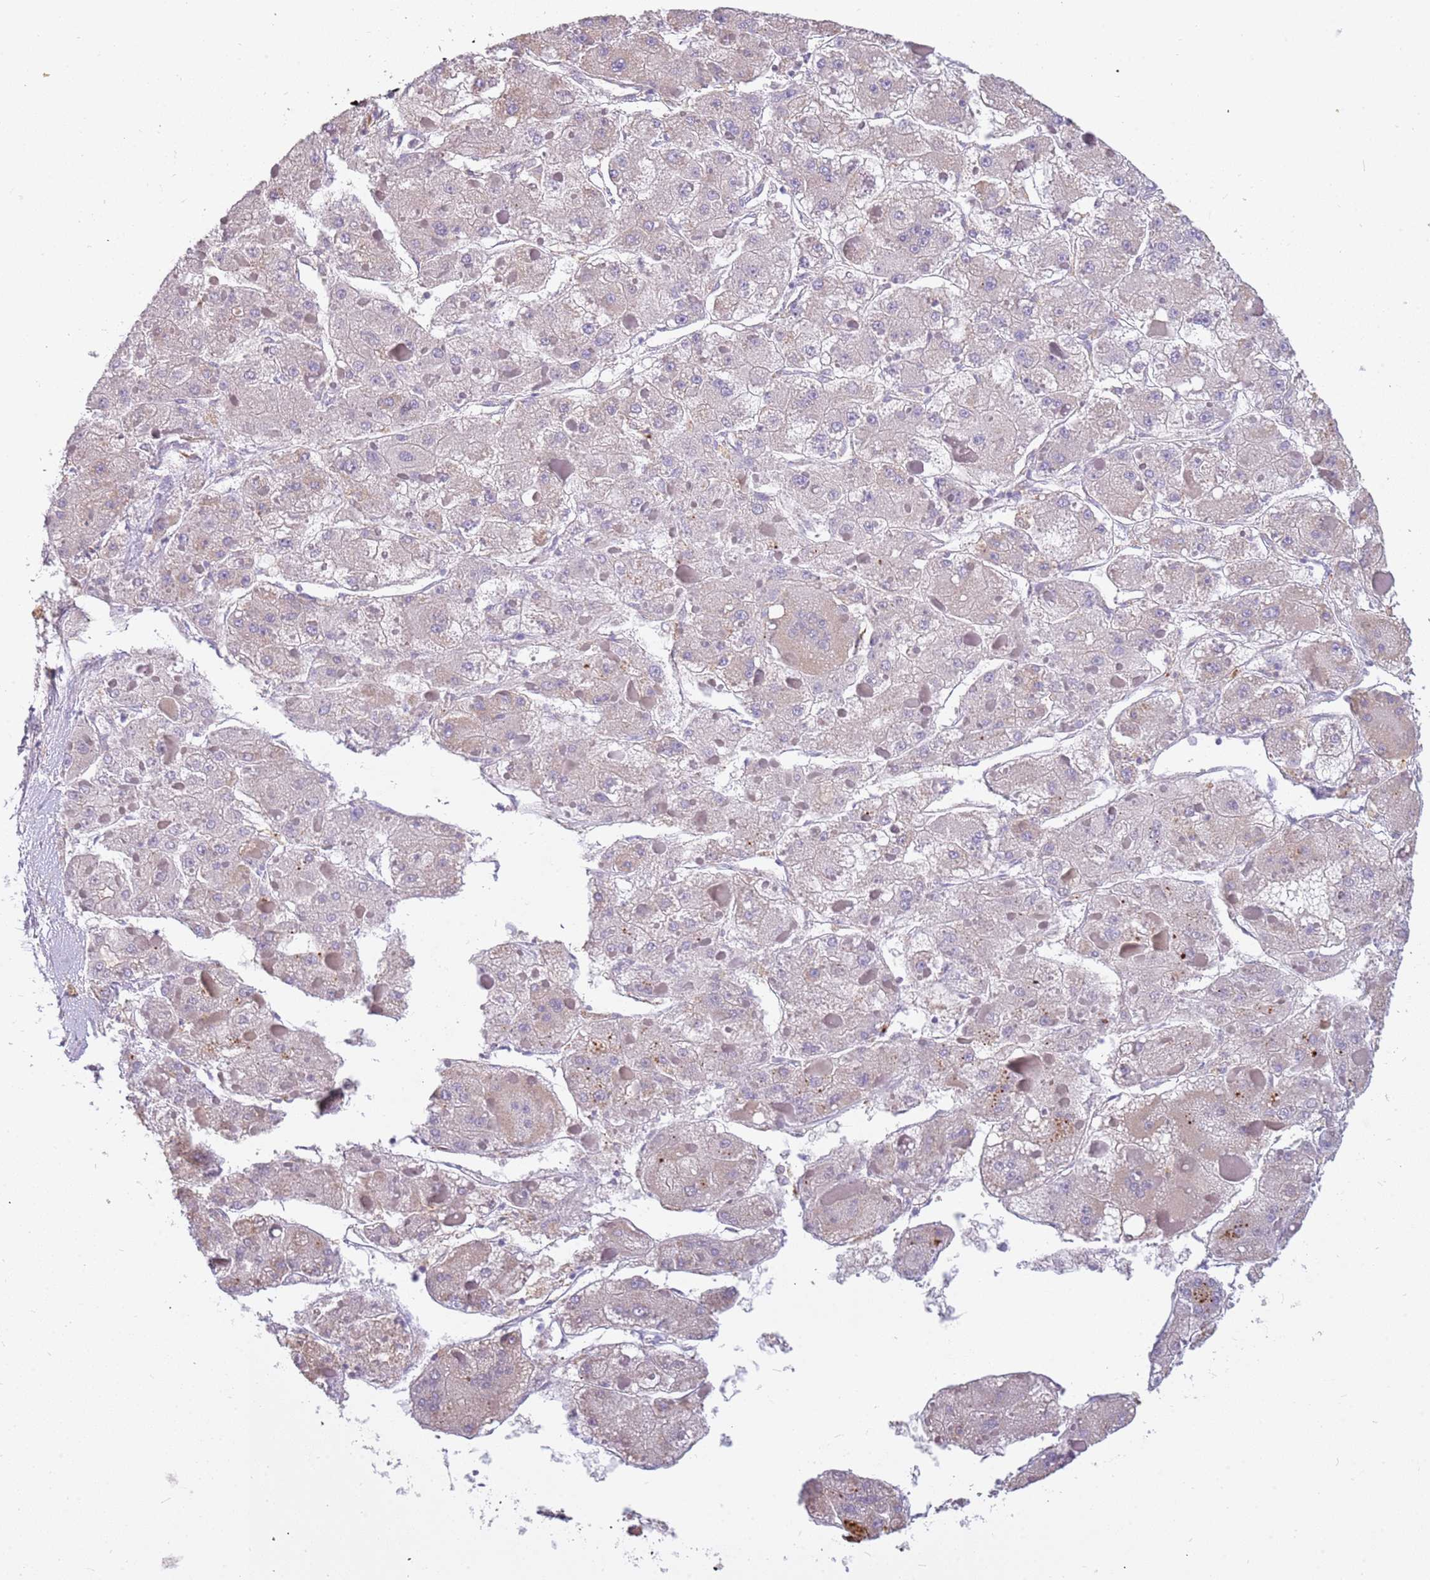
{"staining": {"intensity": "weak", "quantity": "<25%", "location": "cytoplasmic/membranous"}, "tissue": "liver cancer", "cell_type": "Tumor cells", "image_type": "cancer", "snomed": [{"axis": "morphology", "description": "Carcinoma, Hepatocellular, NOS"}, {"axis": "topography", "description": "Liver"}], "caption": "Immunohistochemical staining of liver hepatocellular carcinoma displays no significant staining in tumor cells. The staining is performed using DAB brown chromogen with nuclei counter-stained in using hematoxylin.", "gene": "RHCG", "patient": {"sex": "female", "age": 73}}